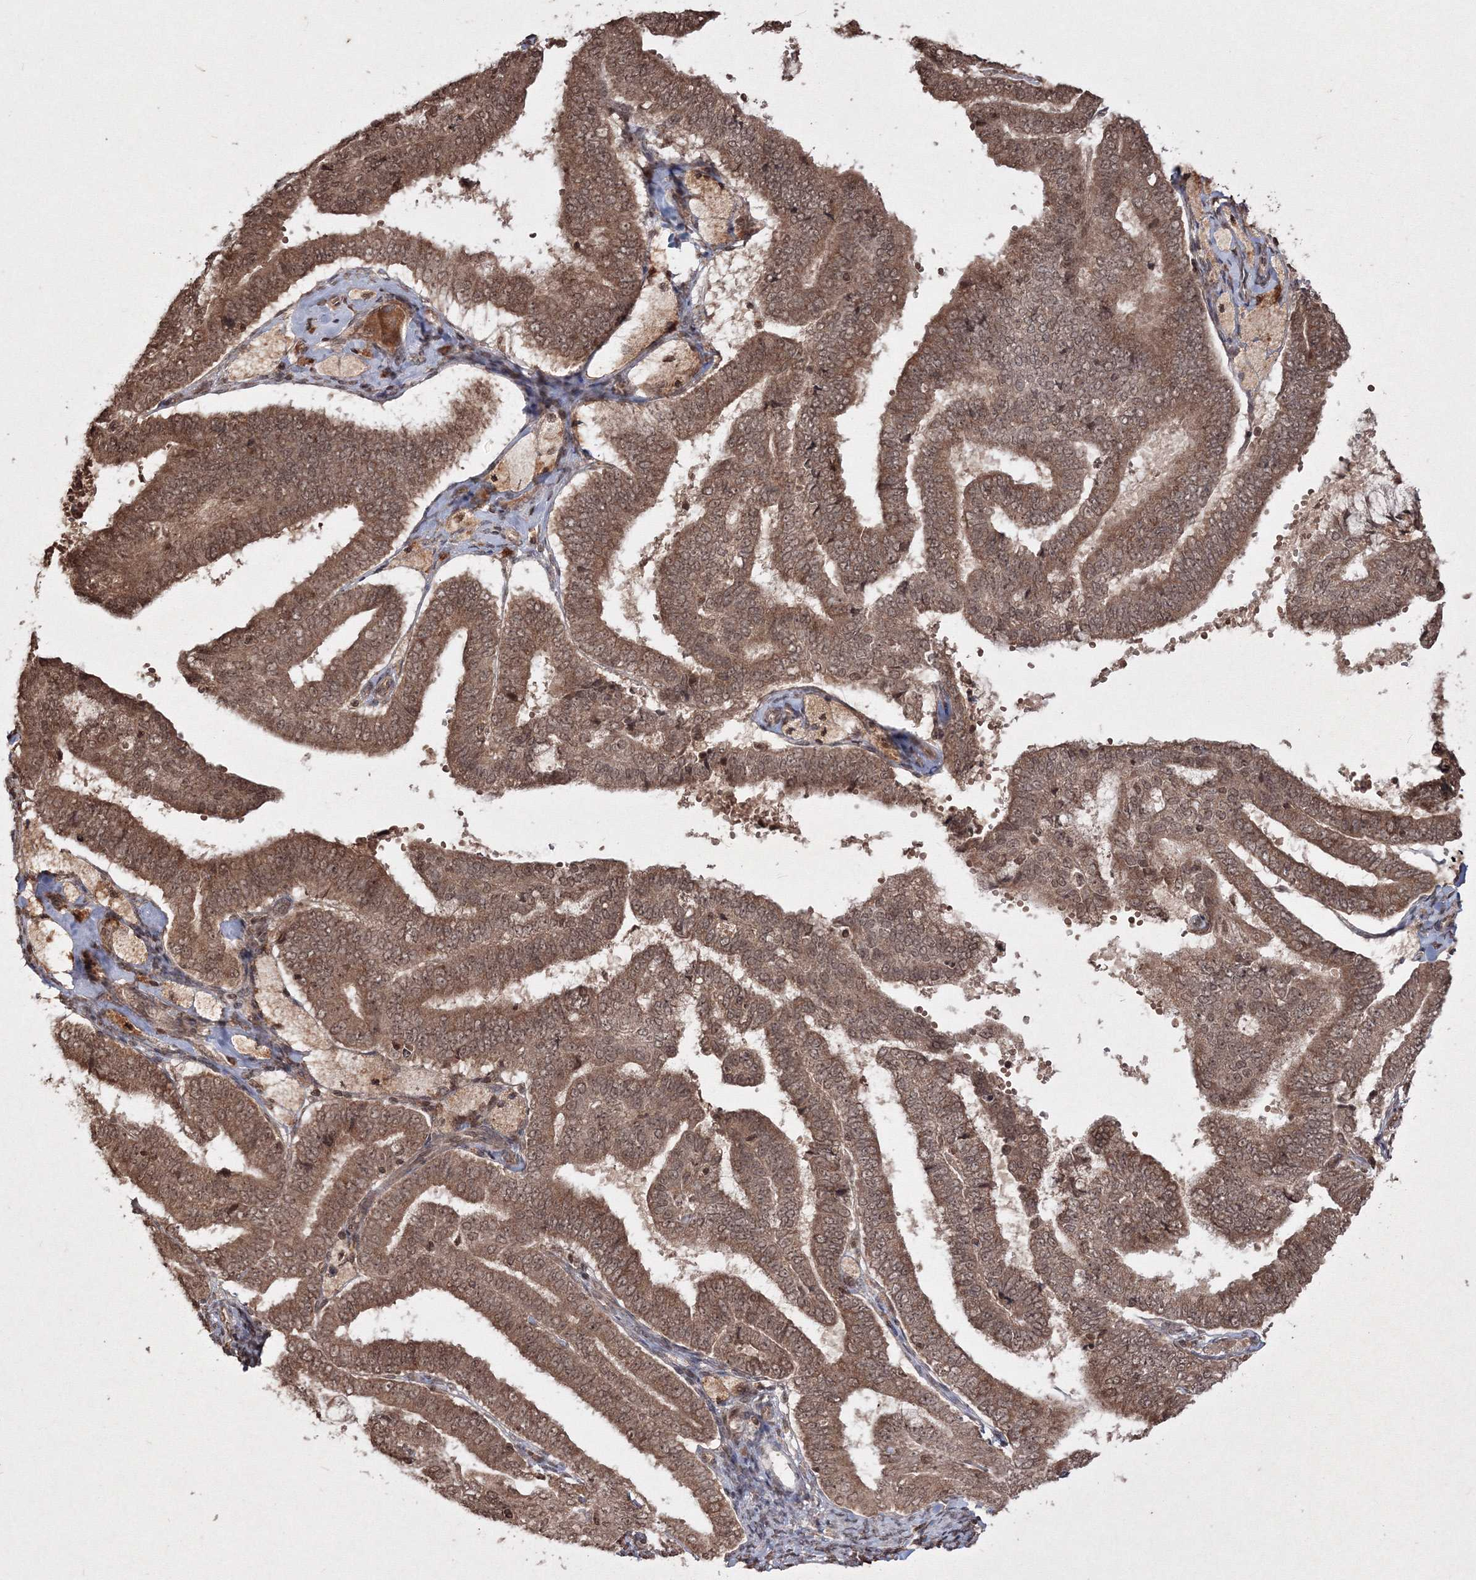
{"staining": {"intensity": "moderate", "quantity": ">75%", "location": "cytoplasmic/membranous,nuclear"}, "tissue": "endometrial cancer", "cell_type": "Tumor cells", "image_type": "cancer", "snomed": [{"axis": "morphology", "description": "Adenocarcinoma, NOS"}, {"axis": "topography", "description": "Endometrium"}], "caption": "Endometrial cancer stained with DAB (3,3'-diaminobenzidine) IHC displays medium levels of moderate cytoplasmic/membranous and nuclear expression in approximately >75% of tumor cells.", "gene": "PEX13", "patient": {"sex": "female", "age": 63}}